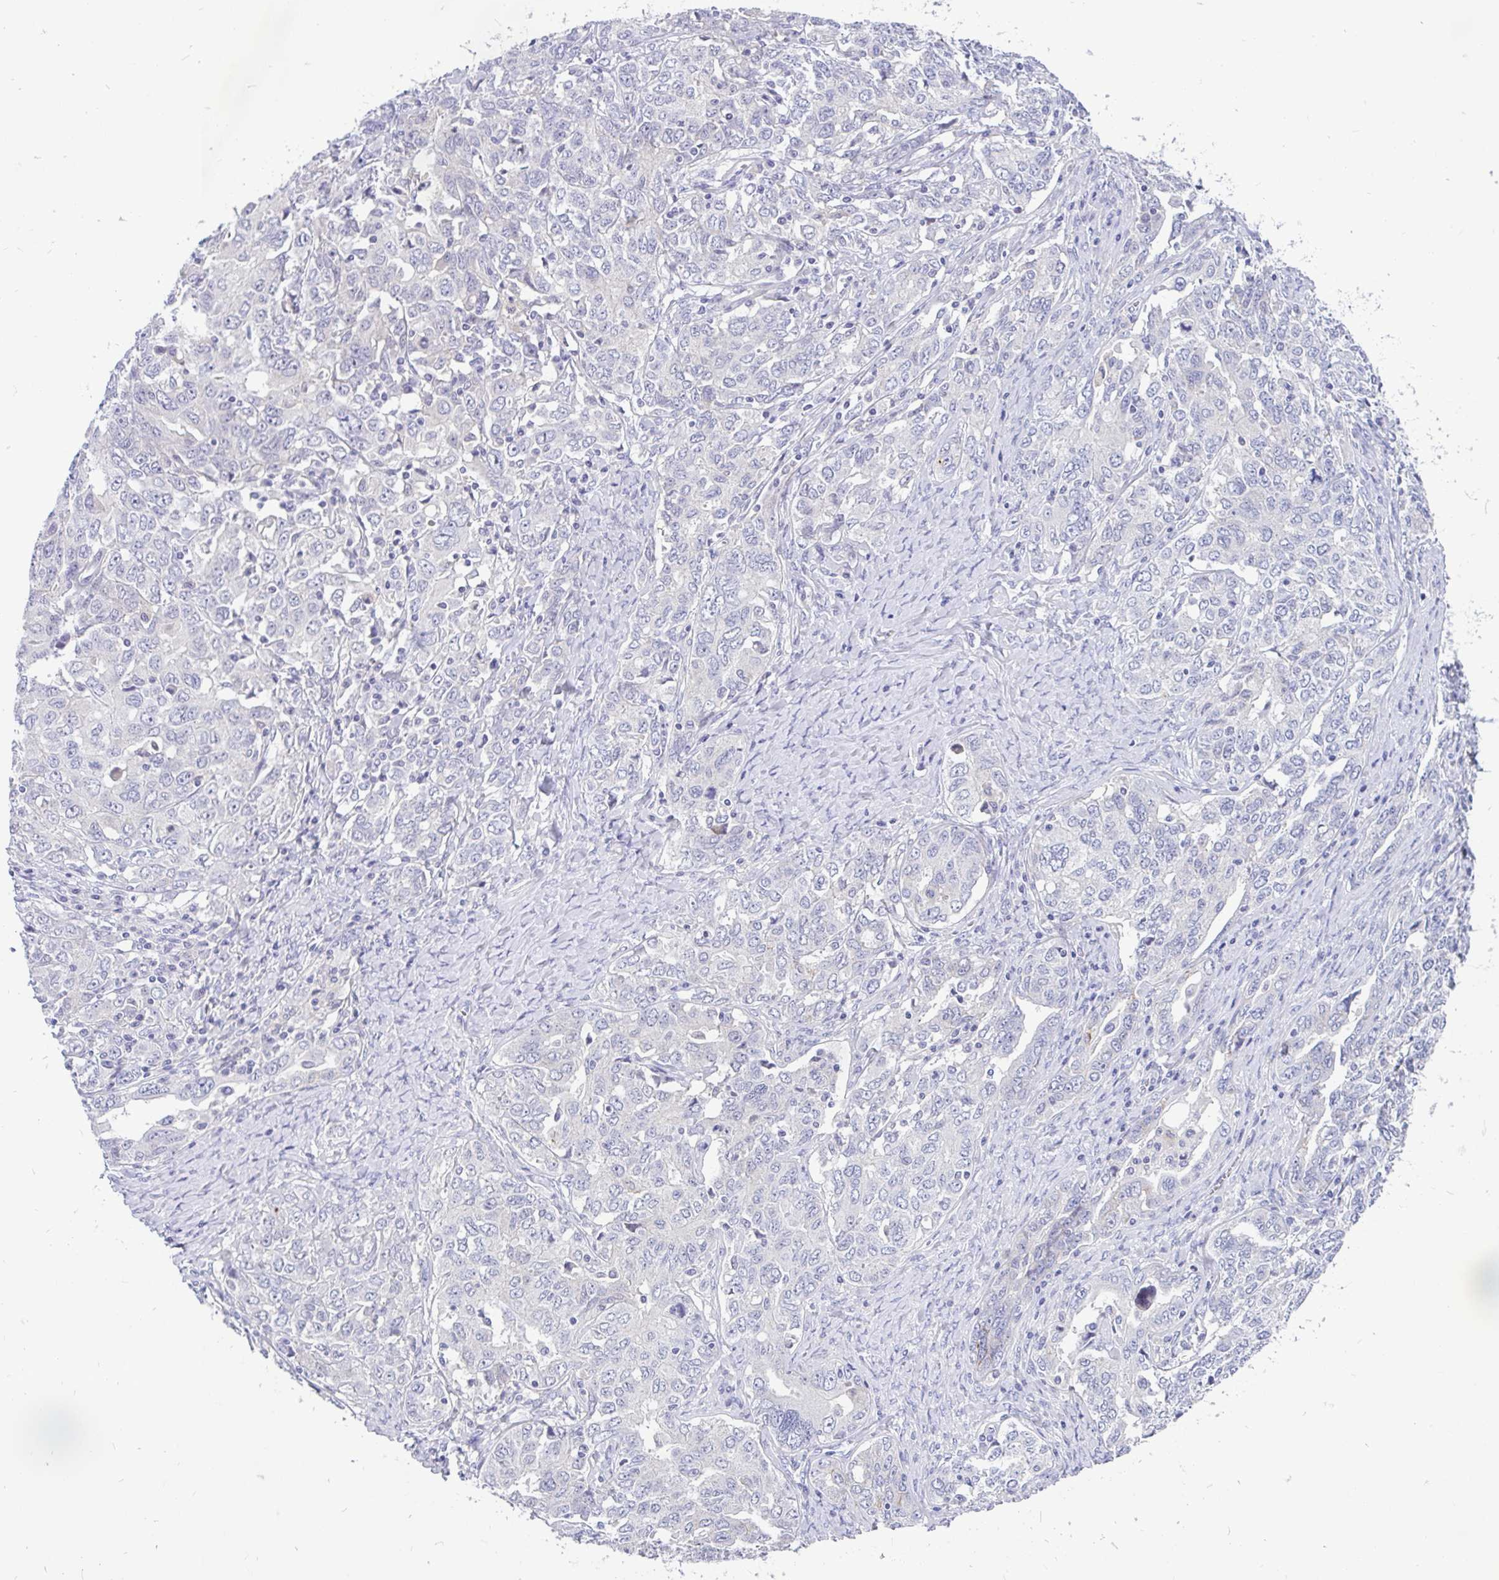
{"staining": {"intensity": "negative", "quantity": "none", "location": "none"}, "tissue": "ovarian cancer", "cell_type": "Tumor cells", "image_type": "cancer", "snomed": [{"axis": "morphology", "description": "Carcinoma, endometroid"}, {"axis": "topography", "description": "Ovary"}], "caption": "The photomicrograph exhibits no staining of tumor cells in ovarian cancer.", "gene": "KIAA2013", "patient": {"sex": "female", "age": 62}}